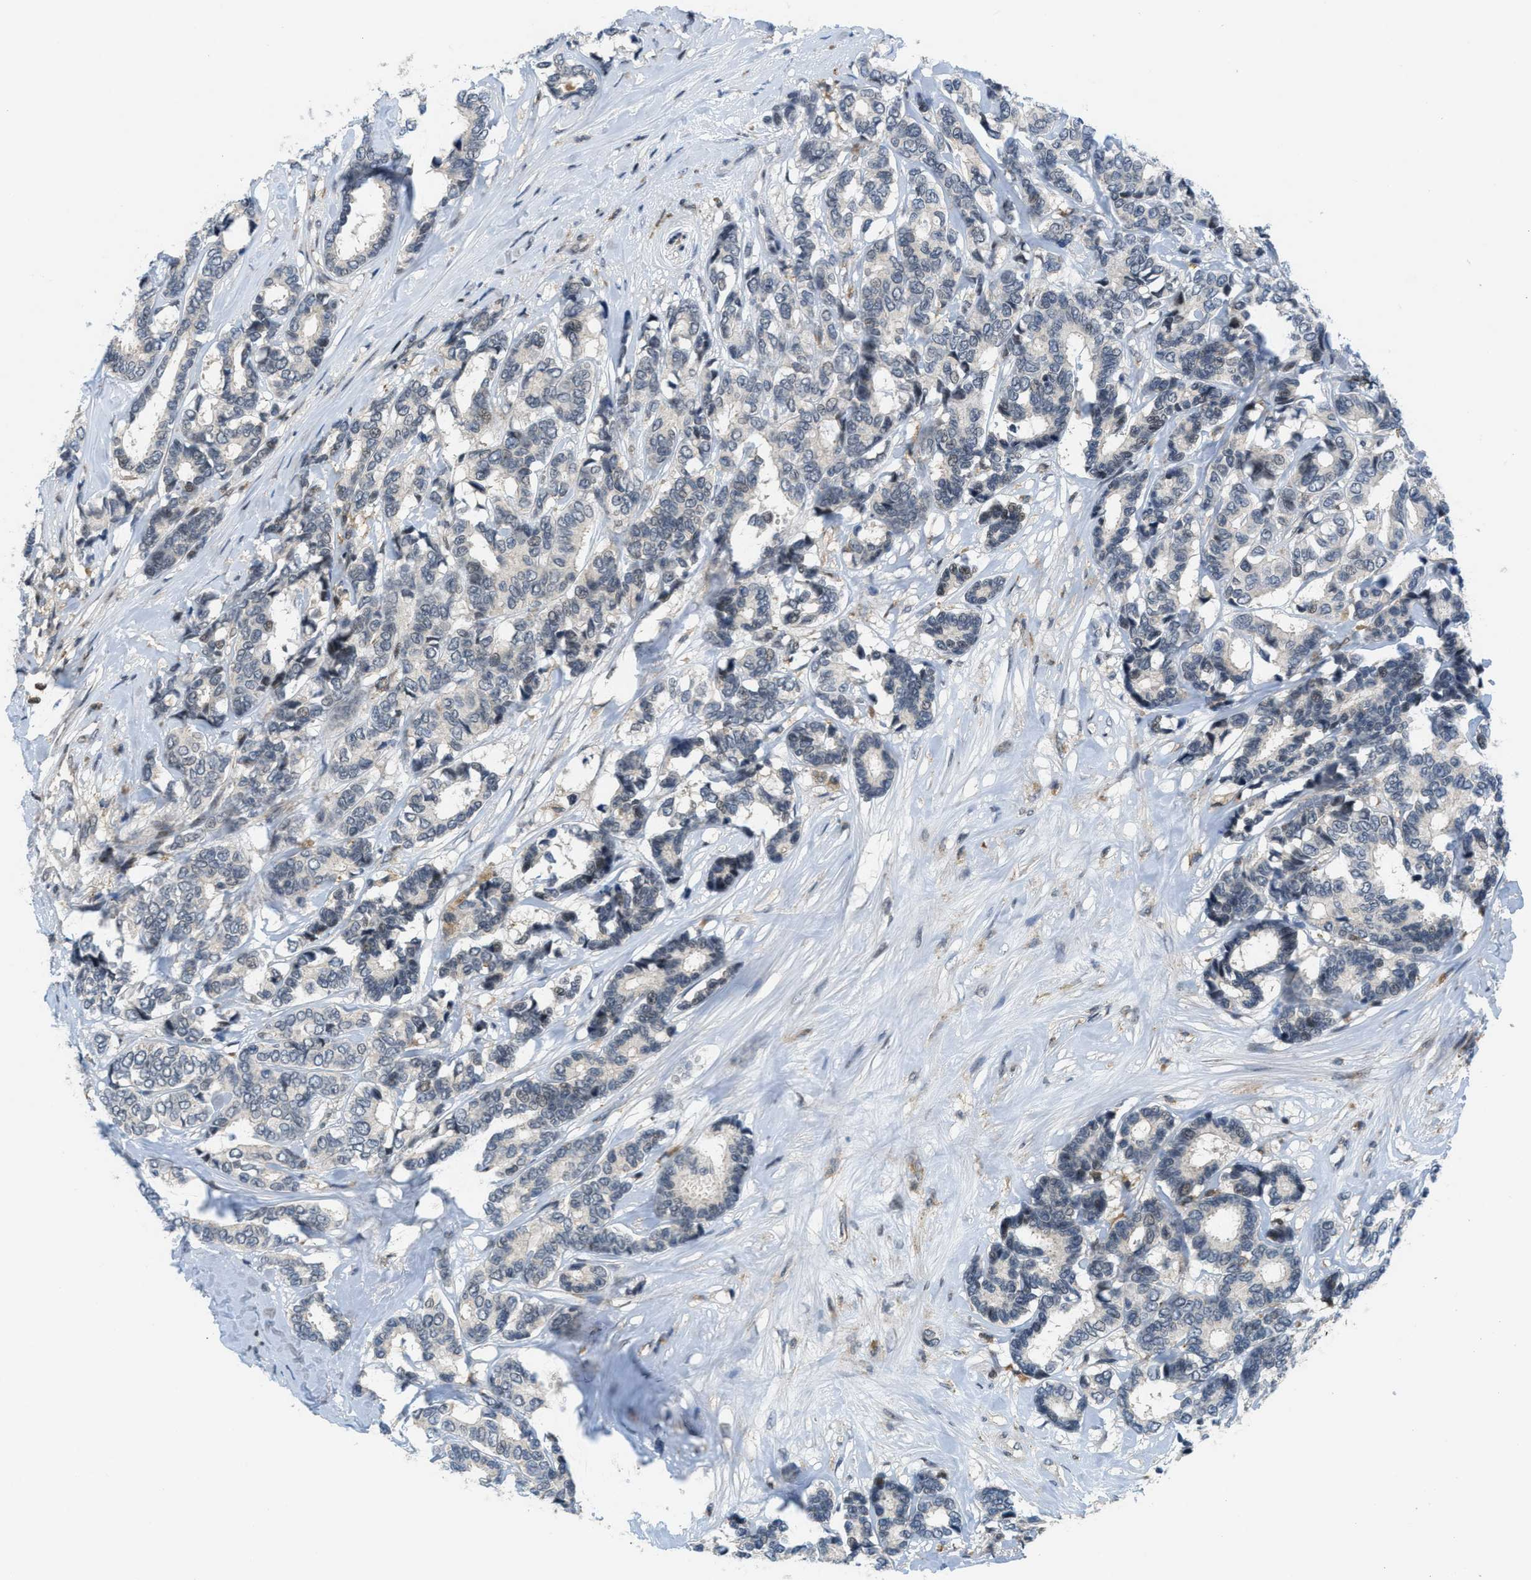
{"staining": {"intensity": "negative", "quantity": "none", "location": "none"}, "tissue": "breast cancer", "cell_type": "Tumor cells", "image_type": "cancer", "snomed": [{"axis": "morphology", "description": "Duct carcinoma"}, {"axis": "topography", "description": "Breast"}], "caption": "This is an IHC photomicrograph of breast cancer. There is no positivity in tumor cells.", "gene": "ING1", "patient": {"sex": "female", "age": 87}}